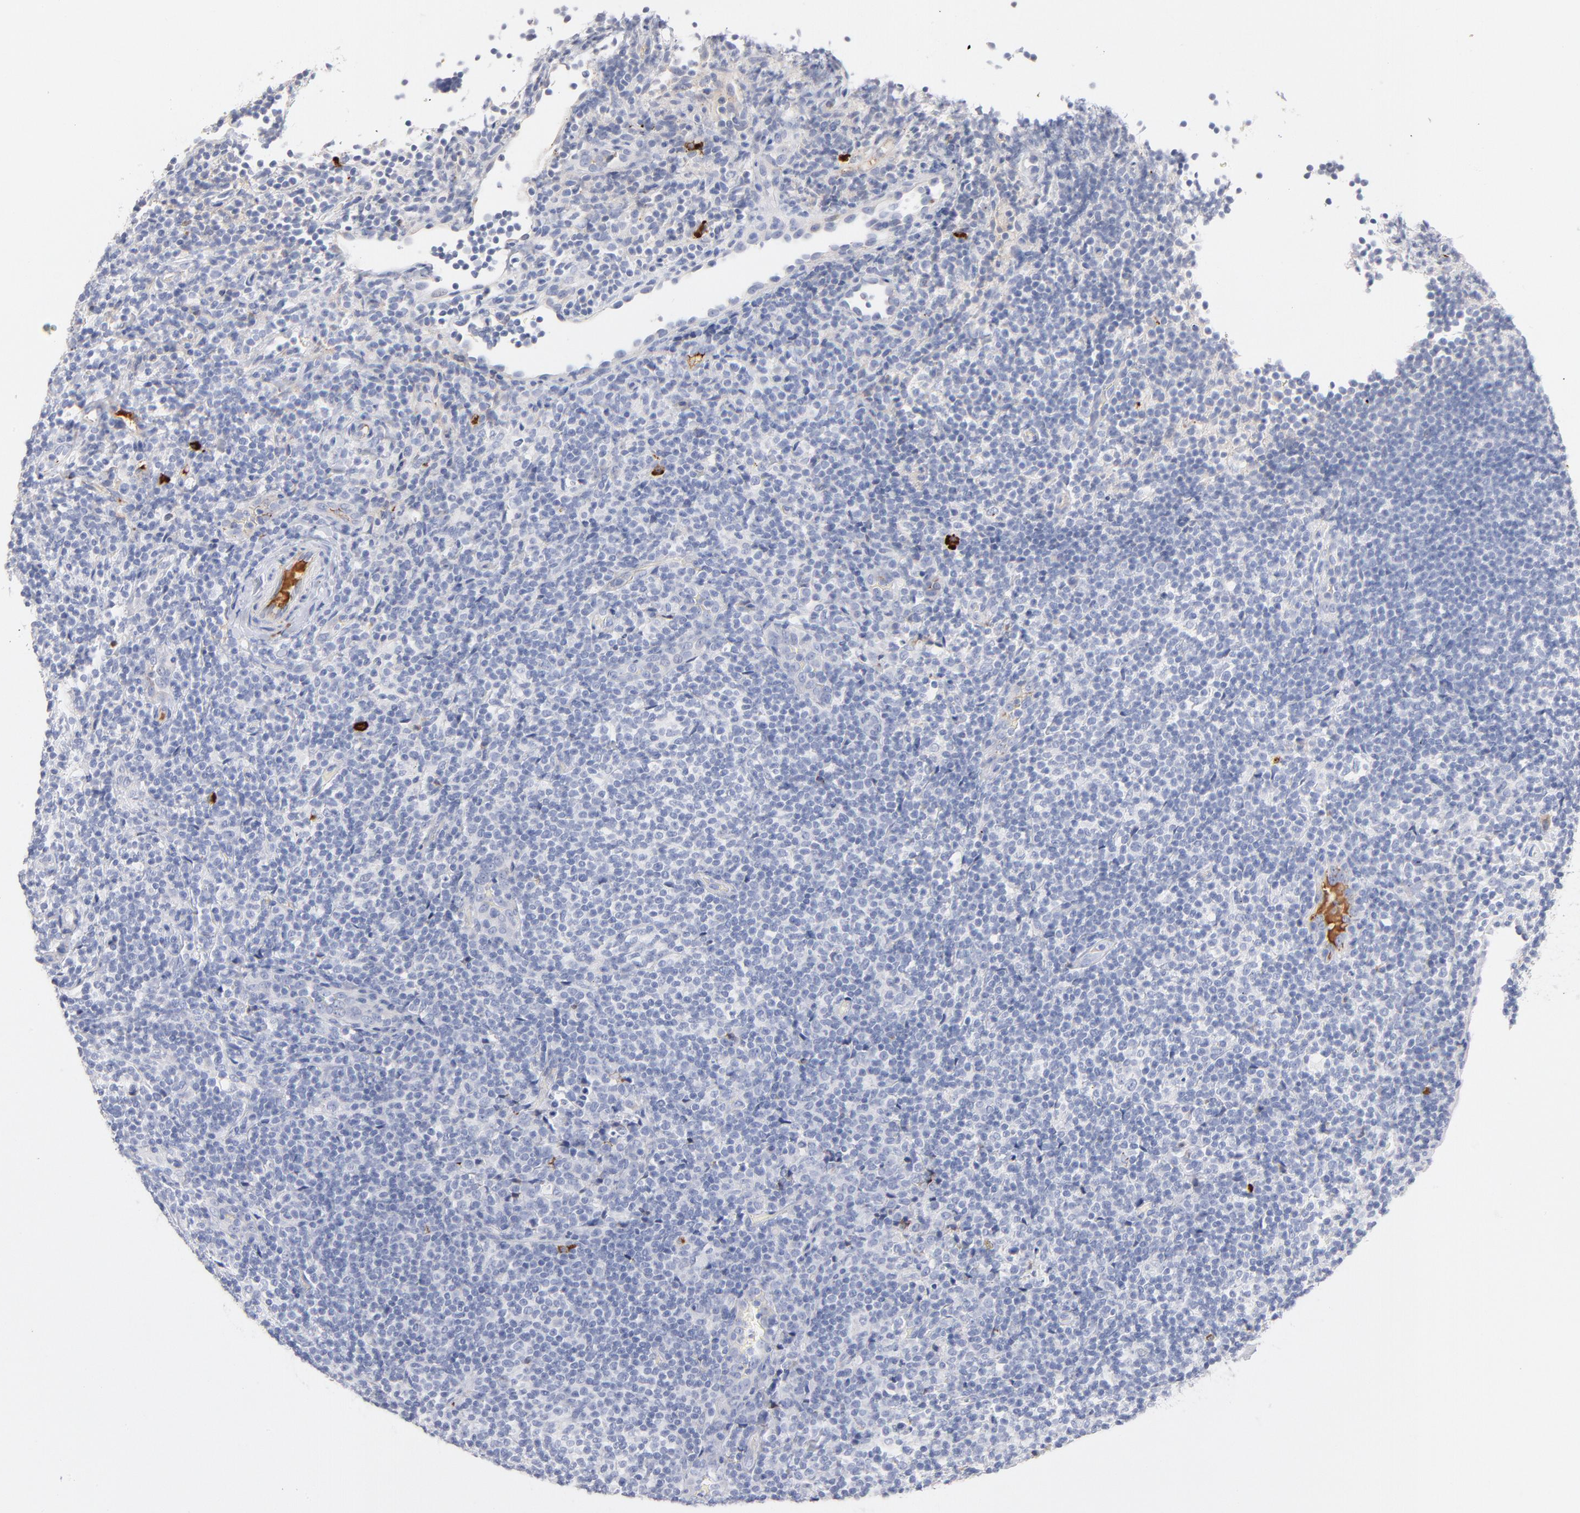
{"staining": {"intensity": "strong", "quantity": "<25%", "location": "cytoplasmic/membranous"}, "tissue": "lymphoma", "cell_type": "Tumor cells", "image_type": "cancer", "snomed": [{"axis": "morphology", "description": "Malignant lymphoma, non-Hodgkin's type, Low grade"}, {"axis": "topography", "description": "Lymph node"}], "caption": "Malignant lymphoma, non-Hodgkin's type (low-grade) stained with a brown dye reveals strong cytoplasmic/membranous positive staining in about <25% of tumor cells.", "gene": "PLAT", "patient": {"sex": "female", "age": 76}}